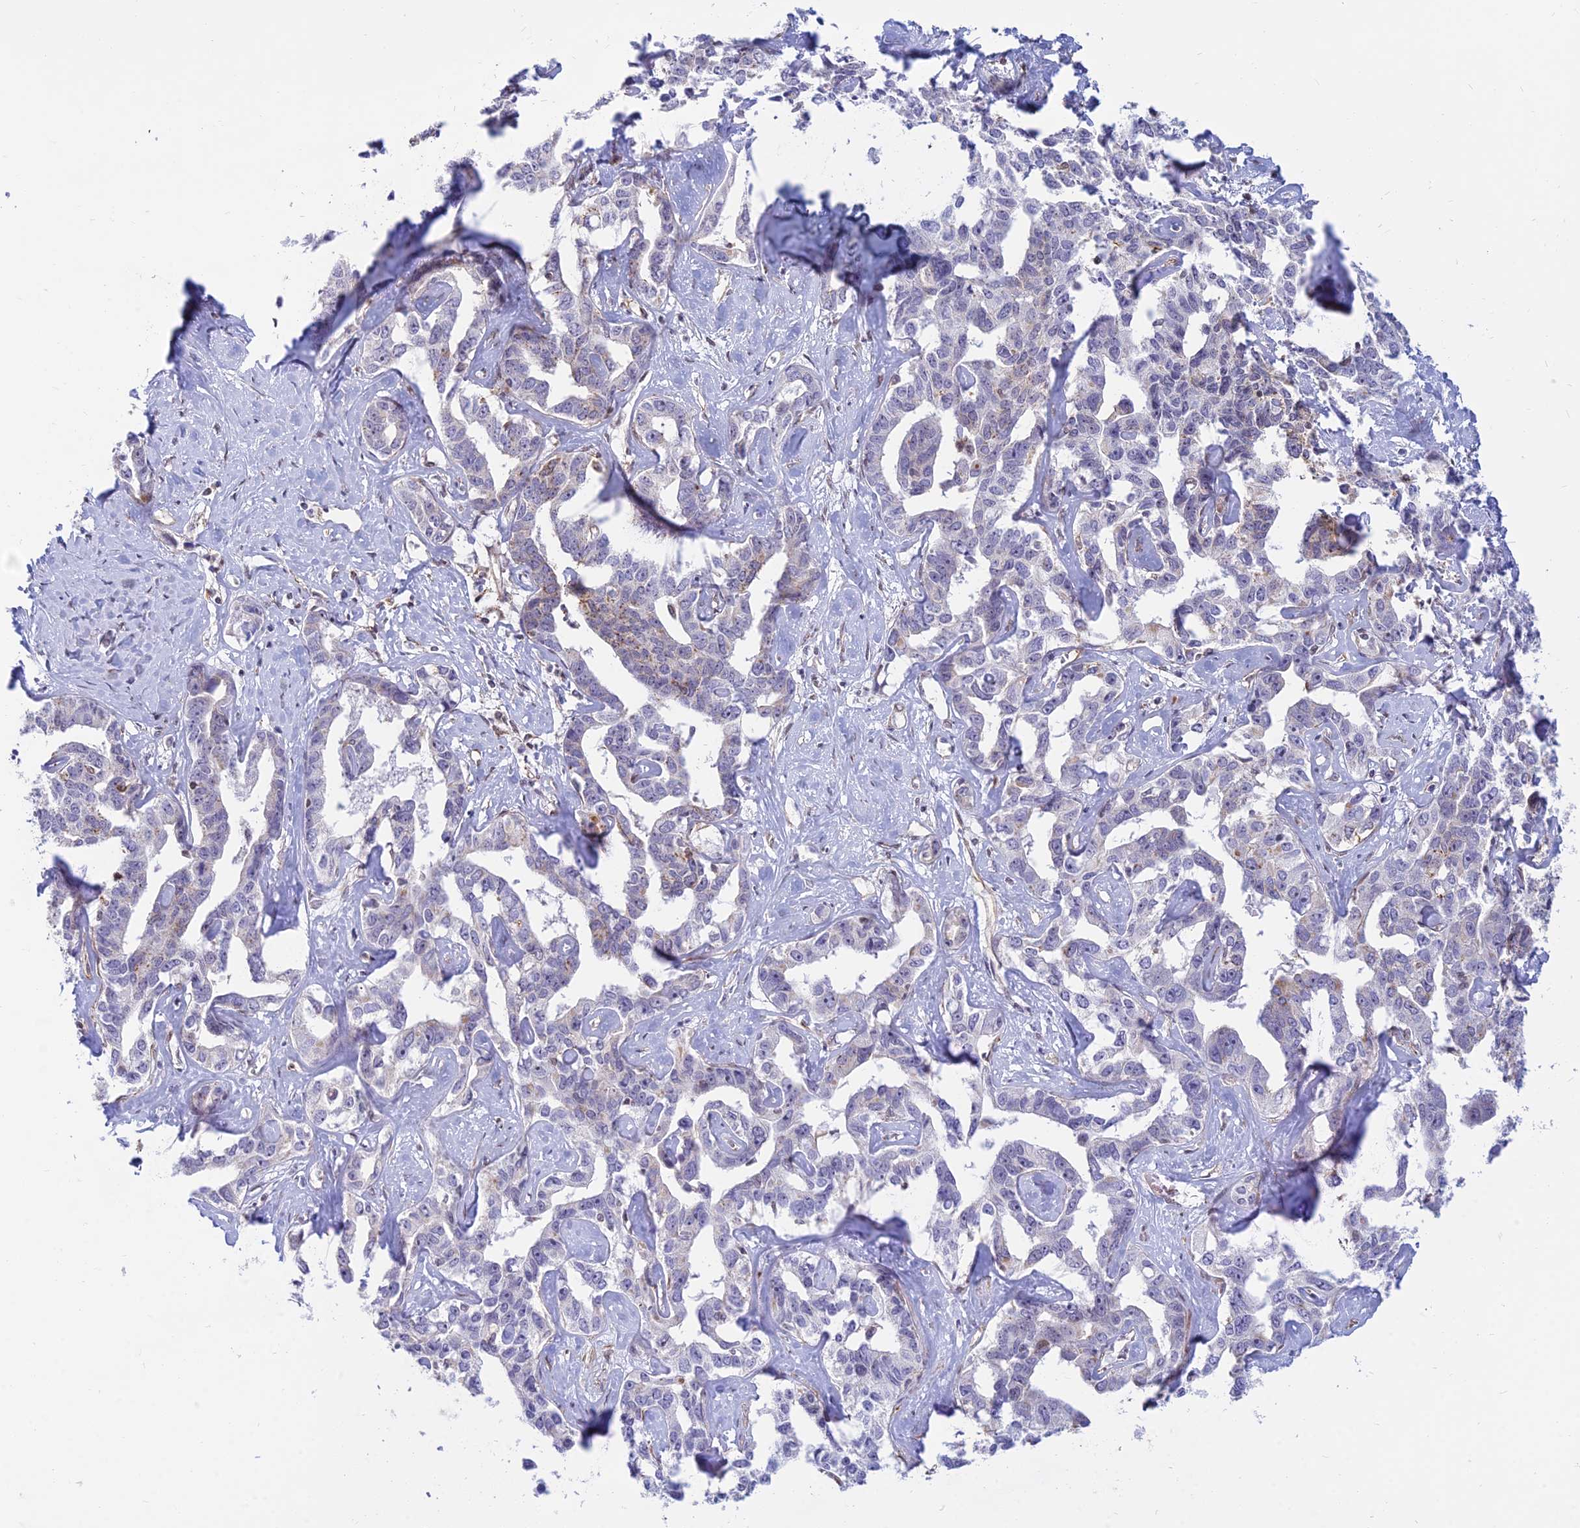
{"staining": {"intensity": "moderate", "quantity": "<25%", "location": "cytoplasmic/membranous"}, "tissue": "liver cancer", "cell_type": "Tumor cells", "image_type": "cancer", "snomed": [{"axis": "morphology", "description": "Cholangiocarcinoma"}, {"axis": "topography", "description": "Liver"}], "caption": "Immunohistochemistry micrograph of liver cholangiocarcinoma stained for a protein (brown), which displays low levels of moderate cytoplasmic/membranous expression in about <25% of tumor cells.", "gene": "SAPCD2", "patient": {"sex": "male", "age": 59}}